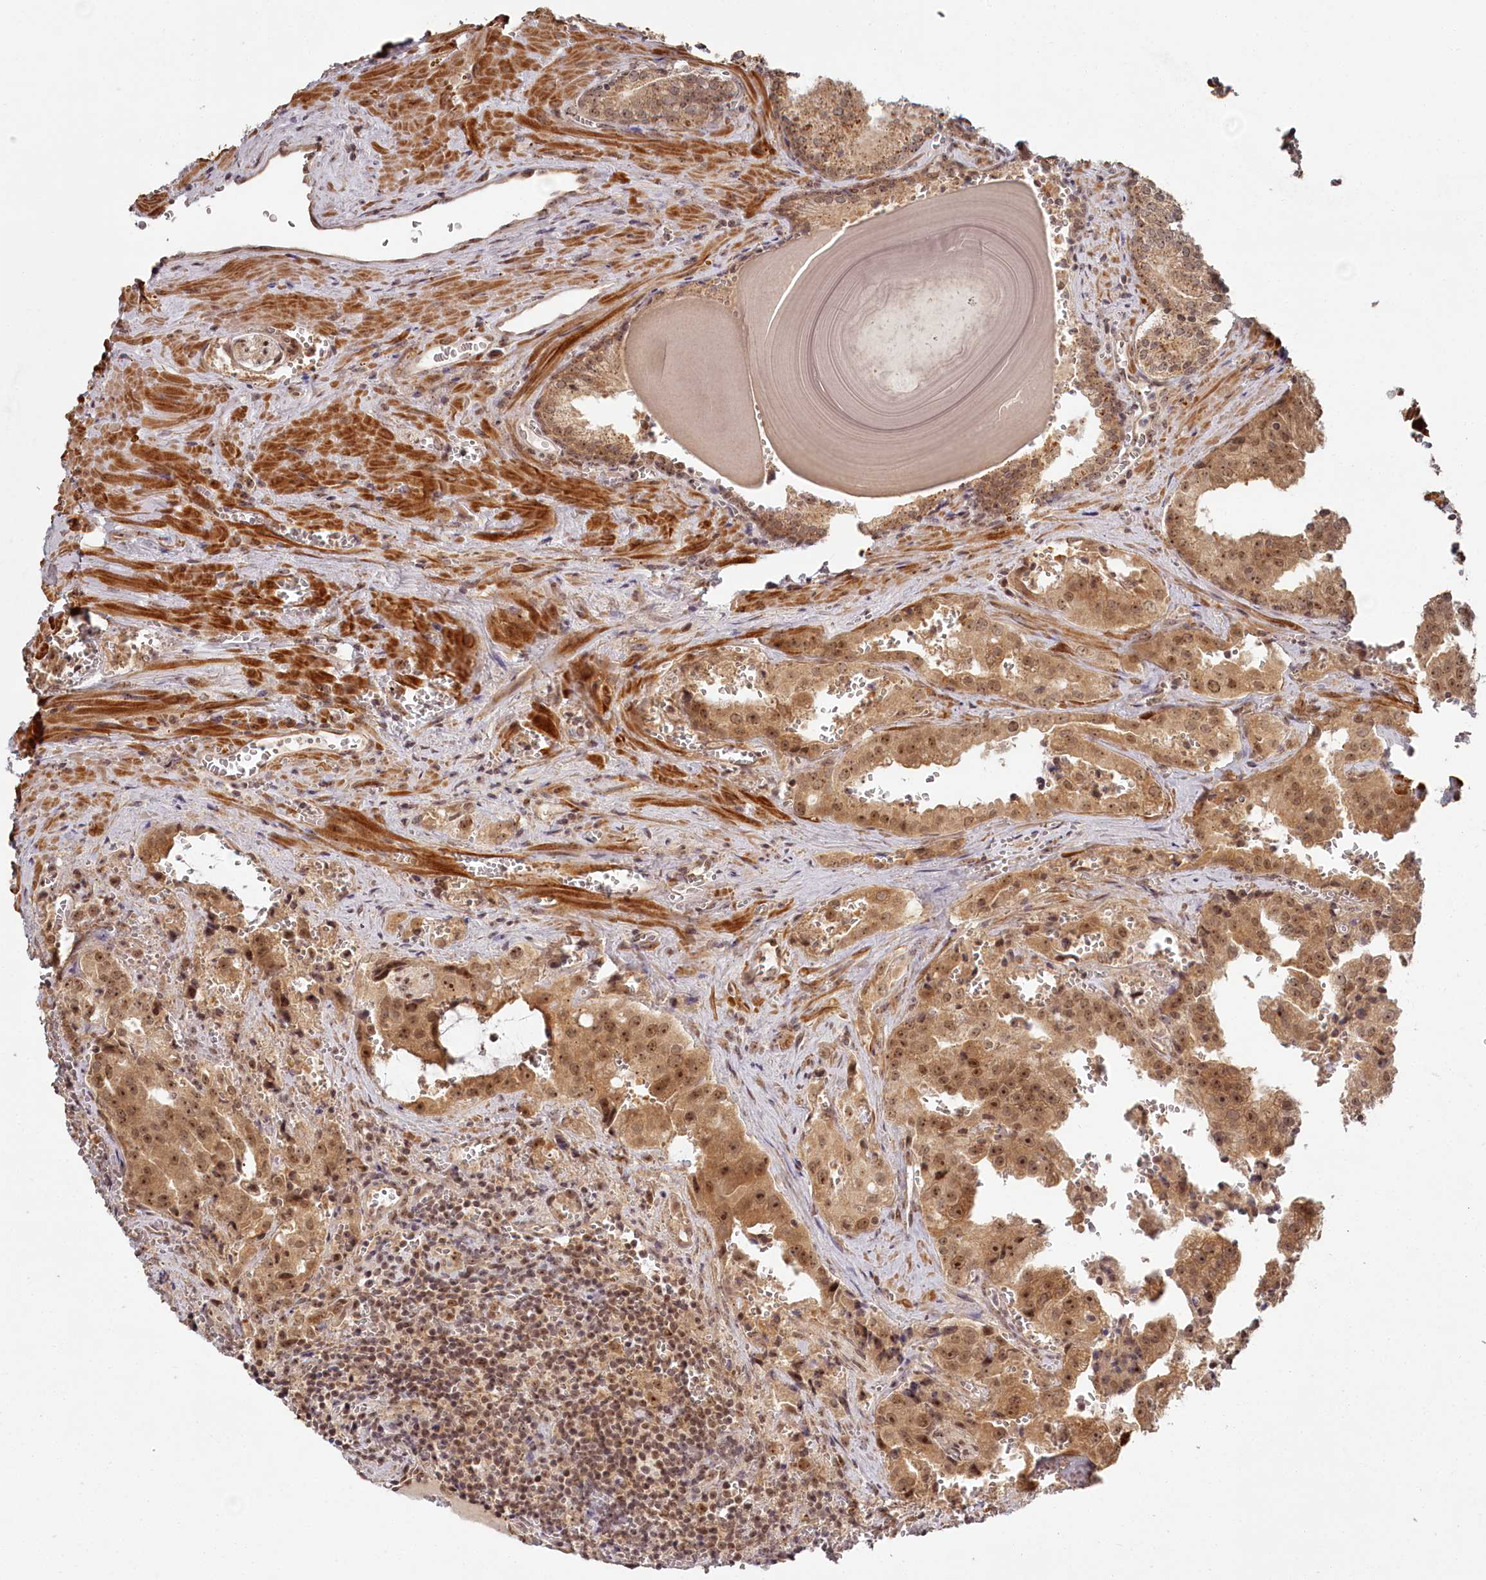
{"staining": {"intensity": "moderate", "quantity": ">75%", "location": "cytoplasmic/membranous,nuclear"}, "tissue": "prostate cancer", "cell_type": "Tumor cells", "image_type": "cancer", "snomed": [{"axis": "morphology", "description": "Adenocarcinoma, High grade"}, {"axis": "topography", "description": "Prostate"}], "caption": "IHC of human prostate high-grade adenocarcinoma reveals medium levels of moderate cytoplasmic/membranous and nuclear expression in approximately >75% of tumor cells. (DAB IHC, brown staining for protein, blue staining for nuclei).", "gene": "EXOSC1", "patient": {"sex": "male", "age": 68}}